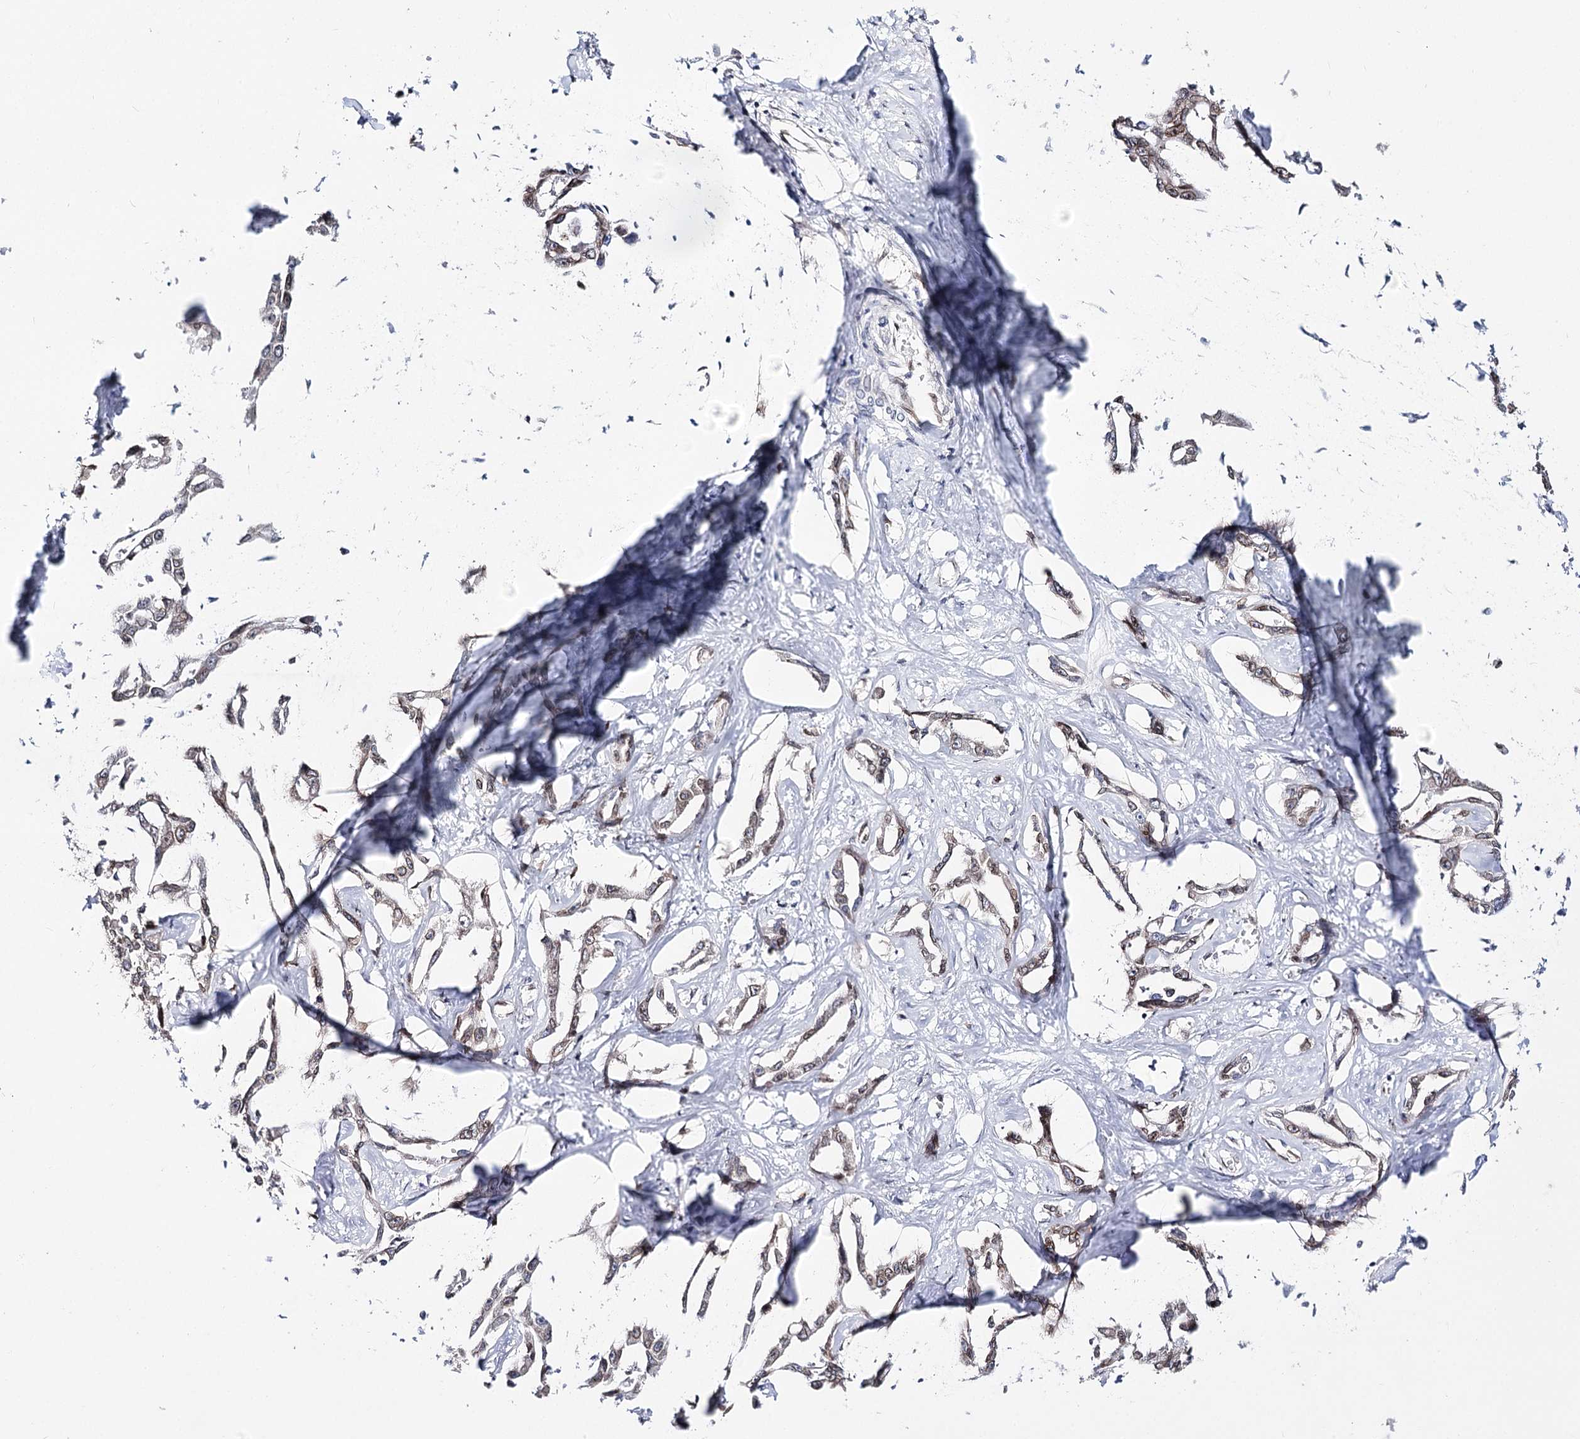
{"staining": {"intensity": "weak", "quantity": "25%-75%", "location": "cytoplasmic/membranous,nuclear"}, "tissue": "liver cancer", "cell_type": "Tumor cells", "image_type": "cancer", "snomed": [{"axis": "morphology", "description": "Cholangiocarcinoma"}, {"axis": "topography", "description": "Liver"}], "caption": "Cholangiocarcinoma (liver) was stained to show a protein in brown. There is low levels of weak cytoplasmic/membranous and nuclear expression in approximately 25%-75% of tumor cells. The staining was performed using DAB to visualize the protein expression in brown, while the nuclei were stained in blue with hematoxylin (Magnification: 20x).", "gene": "TMEM201", "patient": {"sex": "male", "age": 59}}